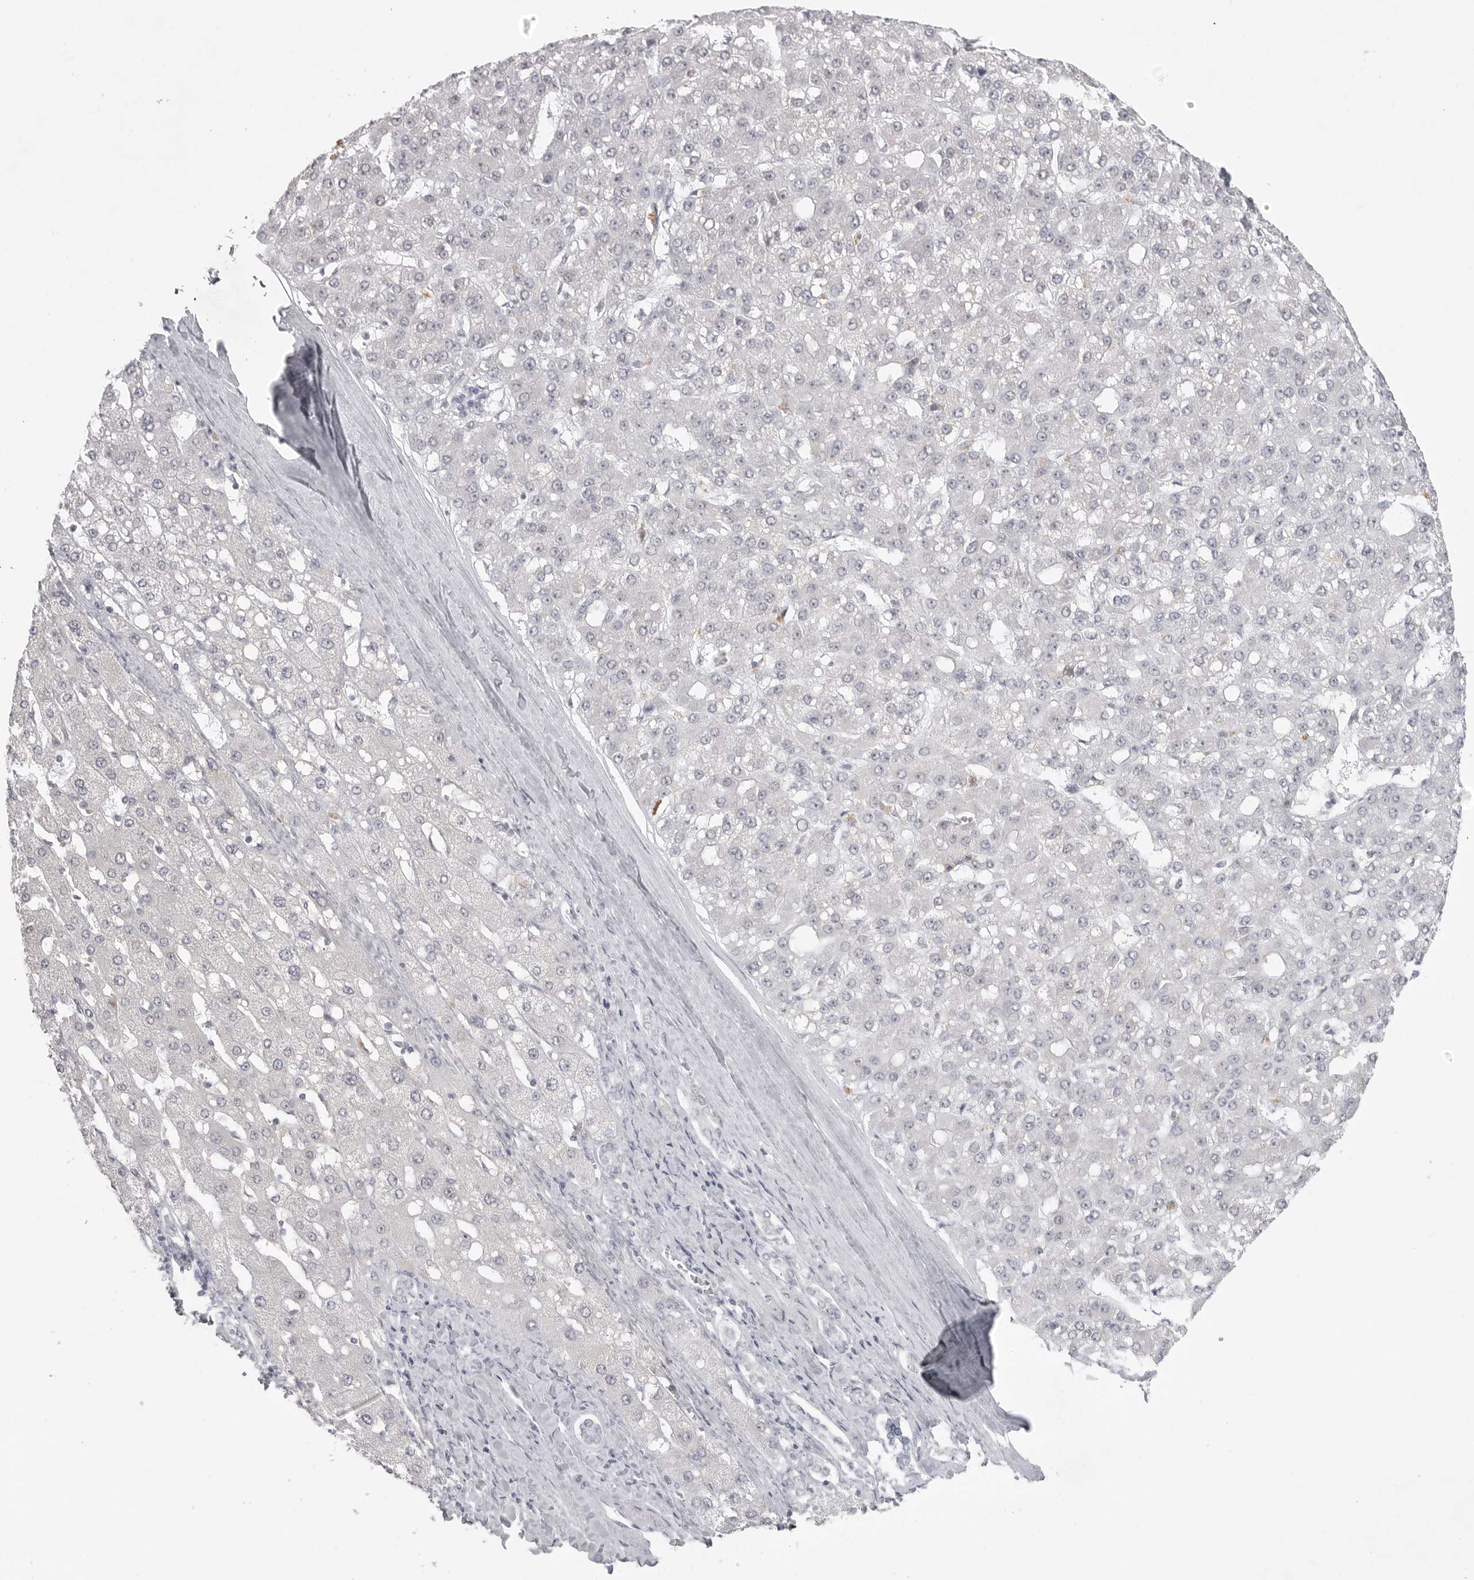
{"staining": {"intensity": "negative", "quantity": "none", "location": "none"}, "tissue": "liver cancer", "cell_type": "Tumor cells", "image_type": "cancer", "snomed": [{"axis": "morphology", "description": "Carcinoma, Hepatocellular, NOS"}, {"axis": "topography", "description": "Liver"}], "caption": "The micrograph exhibits no significant expression in tumor cells of liver cancer.", "gene": "TCTN3", "patient": {"sex": "male", "age": 67}}